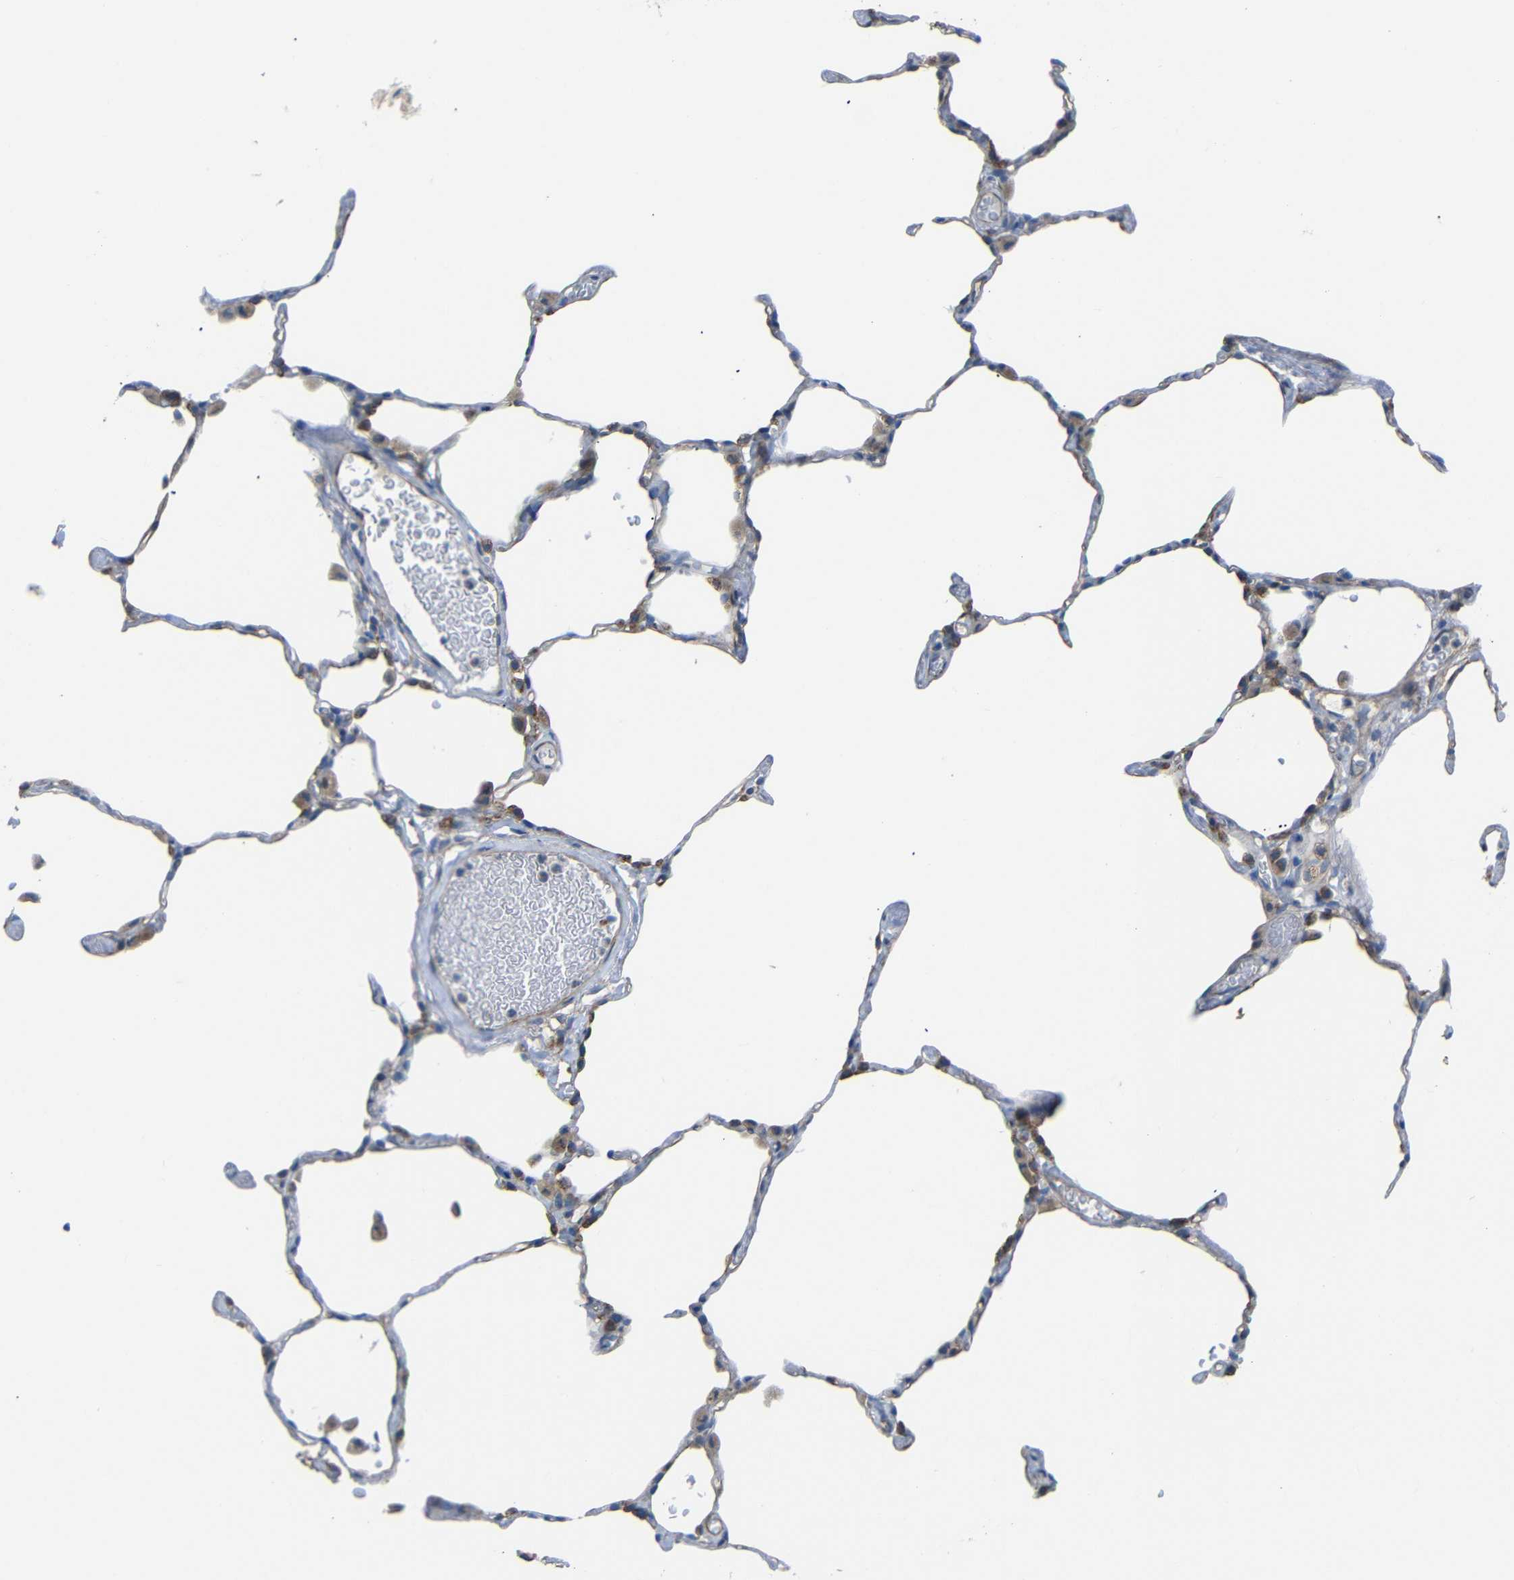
{"staining": {"intensity": "moderate", "quantity": "25%-75%", "location": "cytoplasmic/membranous"}, "tissue": "lung", "cell_type": "Alveolar cells", "image_type": "normal", "snomed": [{"axis": "morphology", "description": "Normal tissue, NOS"}, {"axis": "topography", "description": "Lung"}], "caption": "Protein expression analysis of unremarkable human lung reveals moderate cytoplasmic/membranous staining in about 25%-75% of alveolar cells. The protein is shown in brown color, while the nuclei are stained blue.", "gene": "SYPL1", "patient": {"sex": "female", "age": 49}}